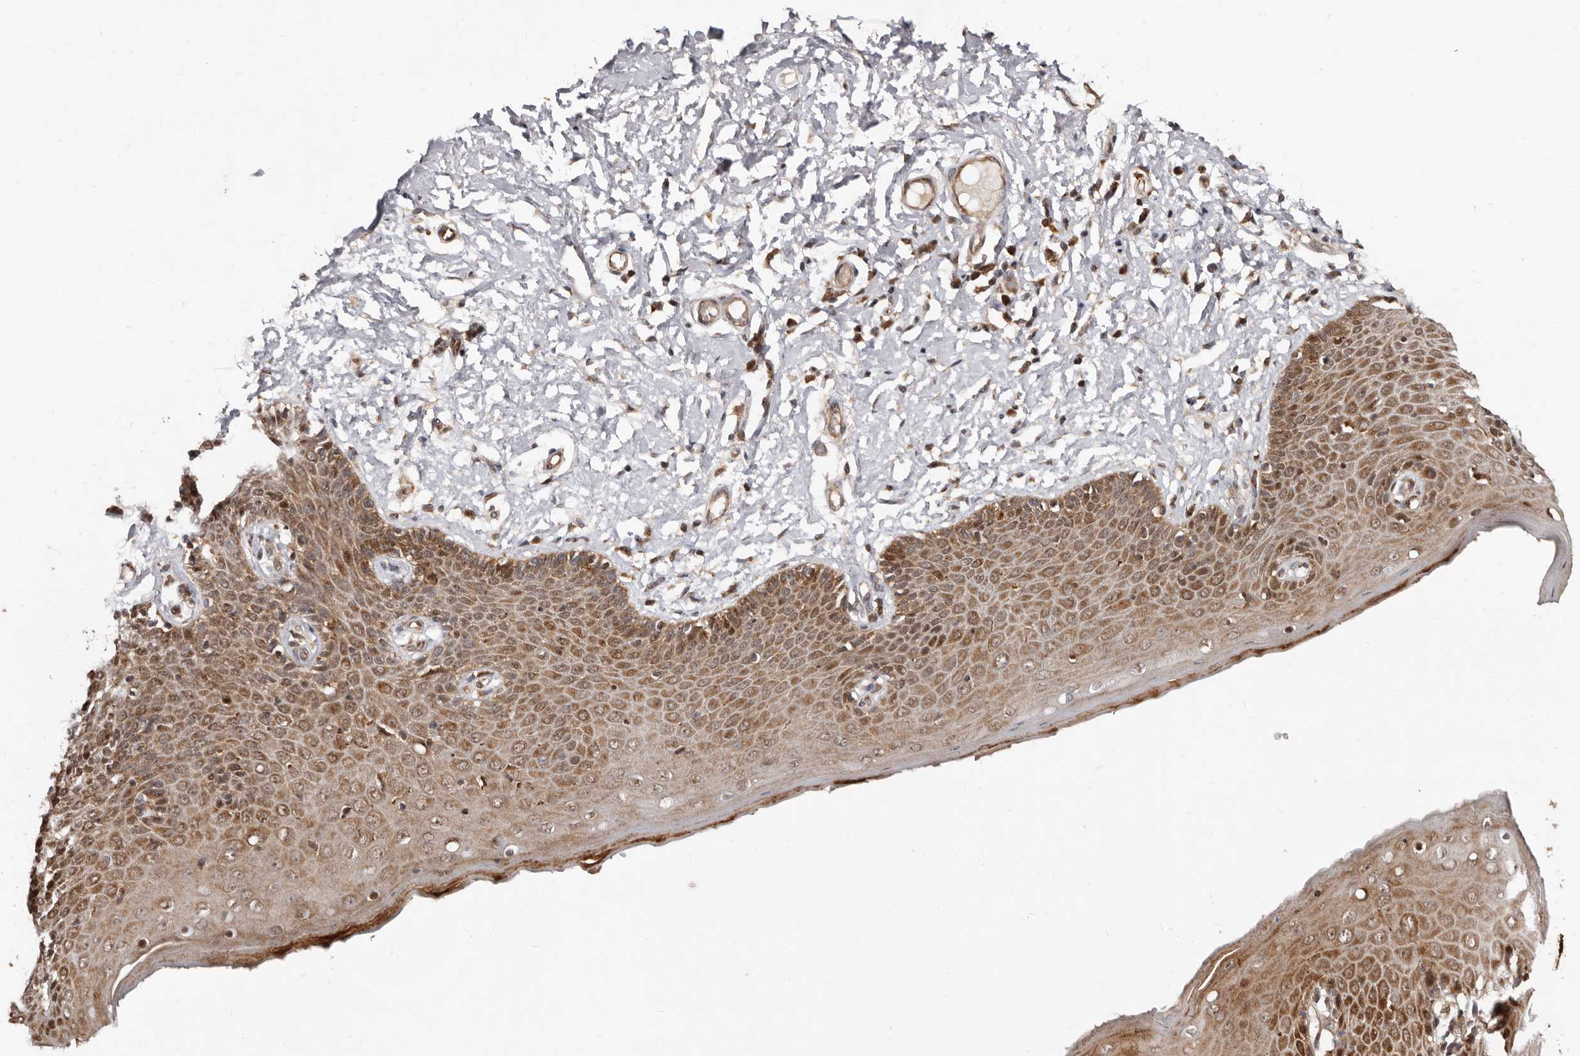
{"staining": {"intensity": "moderate", "quantity": ">75%", "location": "cytoplasmic/membranous"}, "tissue": "skin", "cell_type": "Epidermal cells", "image_type": "normal", "snomed": [{"axis": "morphology", "description": "Normal tissue, NOS"}, {"axis": "topography", "description": "Vulva"}], "caption": "Moderate cytoplasmic/membranous staining for a protein is identified in approximately >75% of epidermal cells of benign skin using immunohistochemistry.", "gene": "WEE2", "patient": {"sex": "female", "age": 66}}